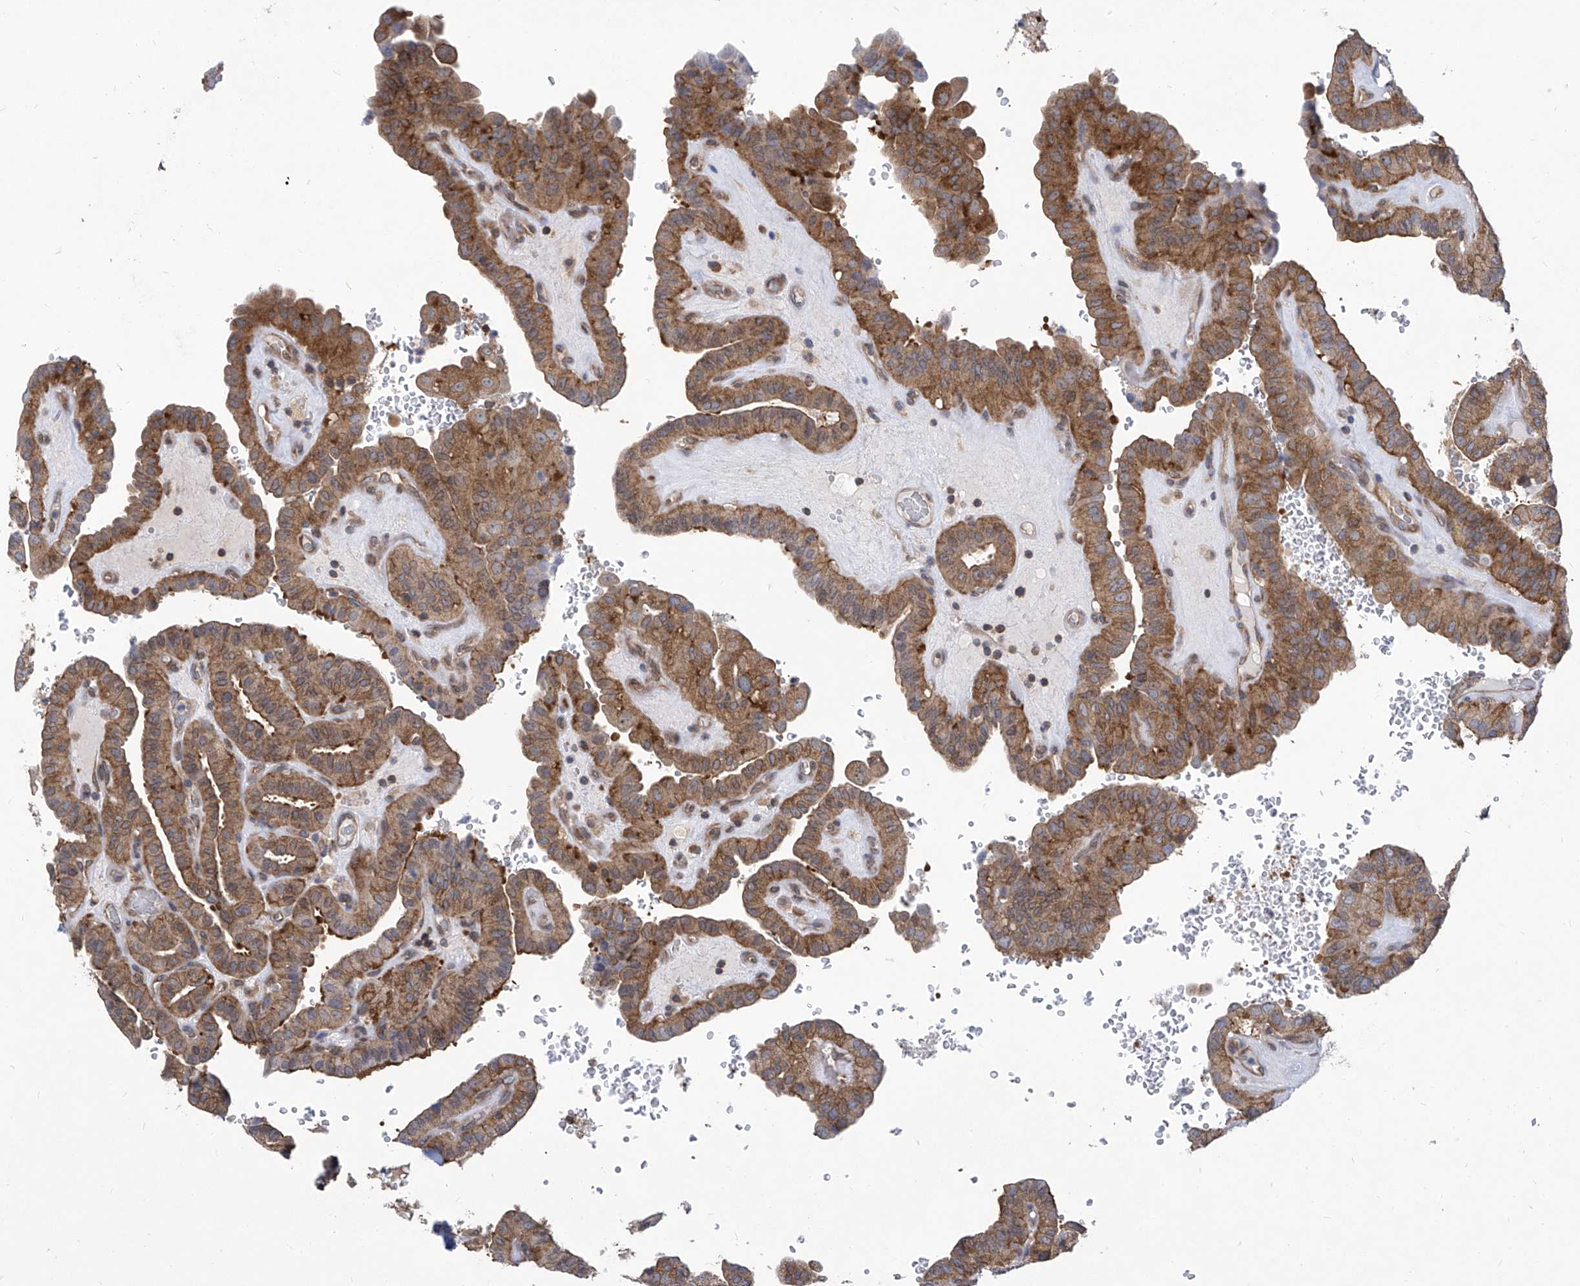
{"staining": {"intensity": "moderate", "quantity": ">75%", "location": "cytoplasmic/membranous"}, "tissue": "thyroid cancer", "cell_type": "Tumor cells", "image_type": "cancer", "snomed": [{"axis": "morphology", "description": "Papillary adenocarcinoma, NOS"}, {"axis": "topography", "description": "Thyroid gland"}], "caption": "Thyroid cancer (papillary adenocarcinoma) was stained to show a protein in brown. There is medium levels of moderate cytoplasmic/membranous positivity in about >75% of tumor cells.", "gene": "EIF3M", "patient": {"sex": "male", "age": 77}}